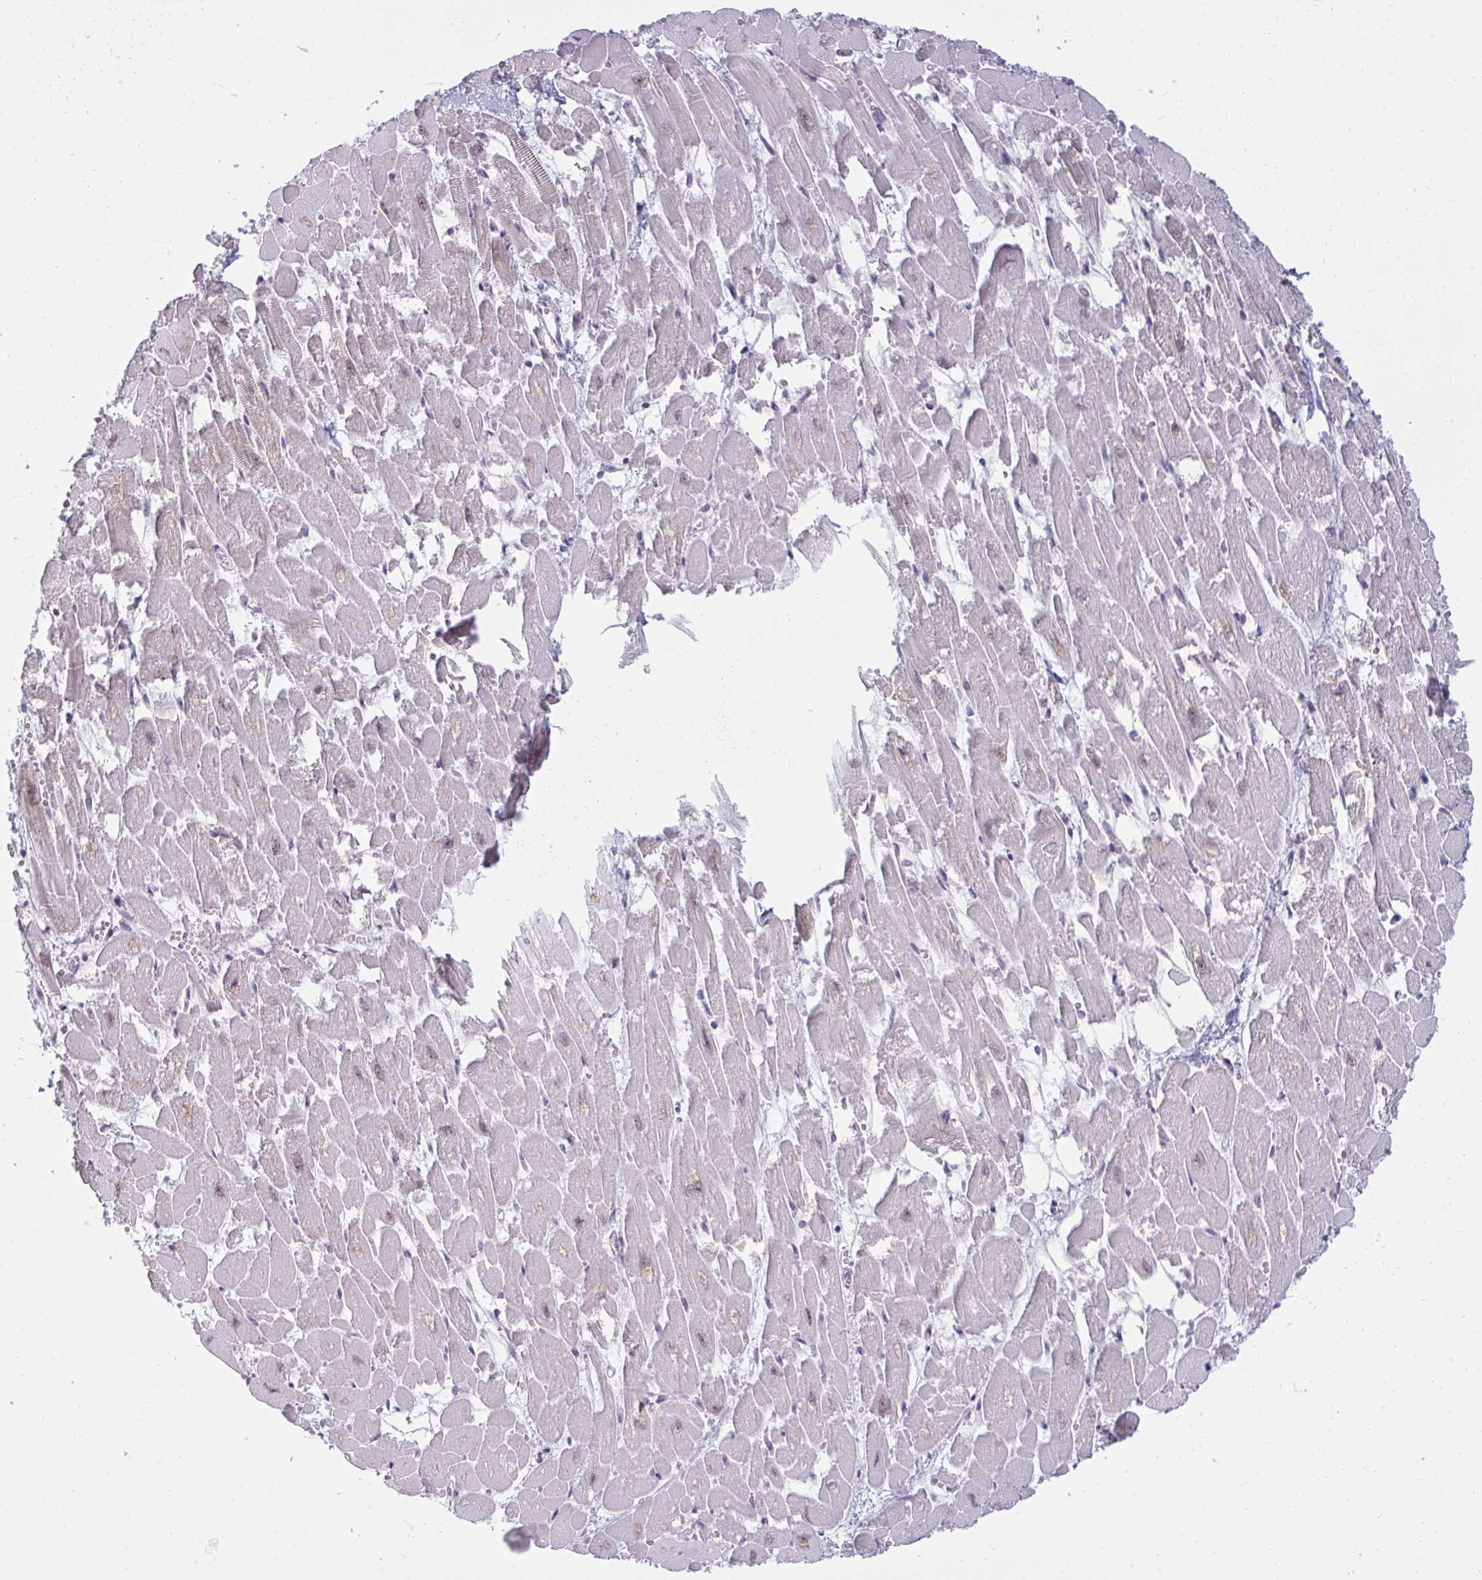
{"staining": {"intensity": "weak", "quantity": "25%-75%", "location": "cytoplasmic/membranous"}, "tissue": "heart muscle", "cell_type": "Cardiomyocytes", "image_type": "normal", "snomed": [{"axis": "morphology", "description": "Normal tissue, NOS"}, {"axis": "topography", "description": "Heart"}], "caption": "Cardiomyocytes exhibit low levels of weak cytoplasmic/membranous positivity in approximately 25%-75% of cells in unremarkable heart muscle. Immunohistochemistry stains the protein in brown and the nuclei are stained blue.", "gene": "RNASEH1", "patient": {"sex": "female", "age": 52}}